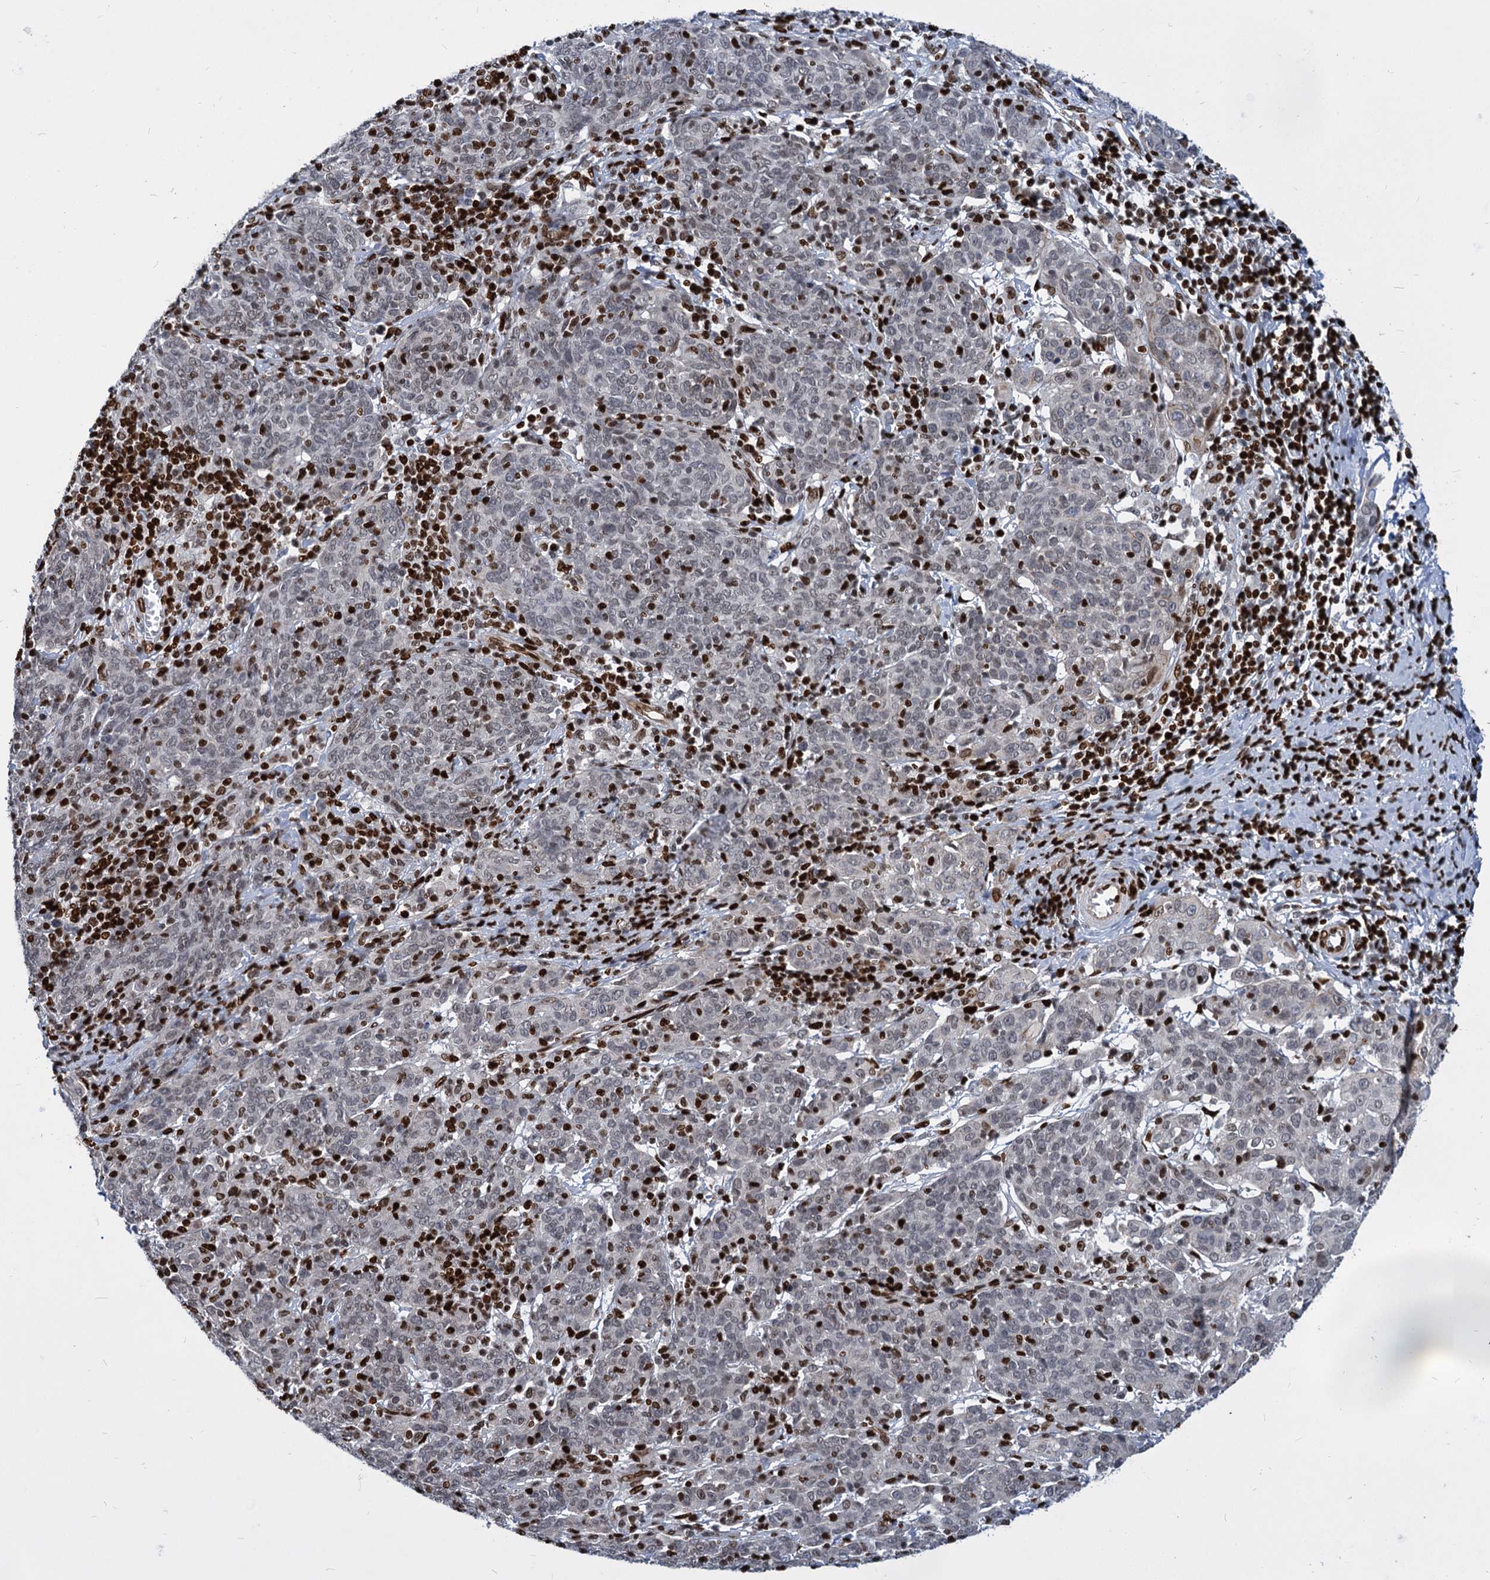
{"staining": {"intensity": "weak", "quantity": "25%-75%", "location": "nuclear"}, "tissue": "cervical cancer", "cell_type": "Tumor cells", "image_type": "cancer", "snomed": [{"axis": "morphology", "description": "Squamous cell carcinoma, NOS"}, {"axis": "topography", "description": "Cervix"}], "caption": "An image of human squamous cell carcinoma (cervical) stained for a protein exhibits weak nuclear brown staining in tumor cells.", "gene": "MECP2", "patient": {"sex": "female", "age": 67}}